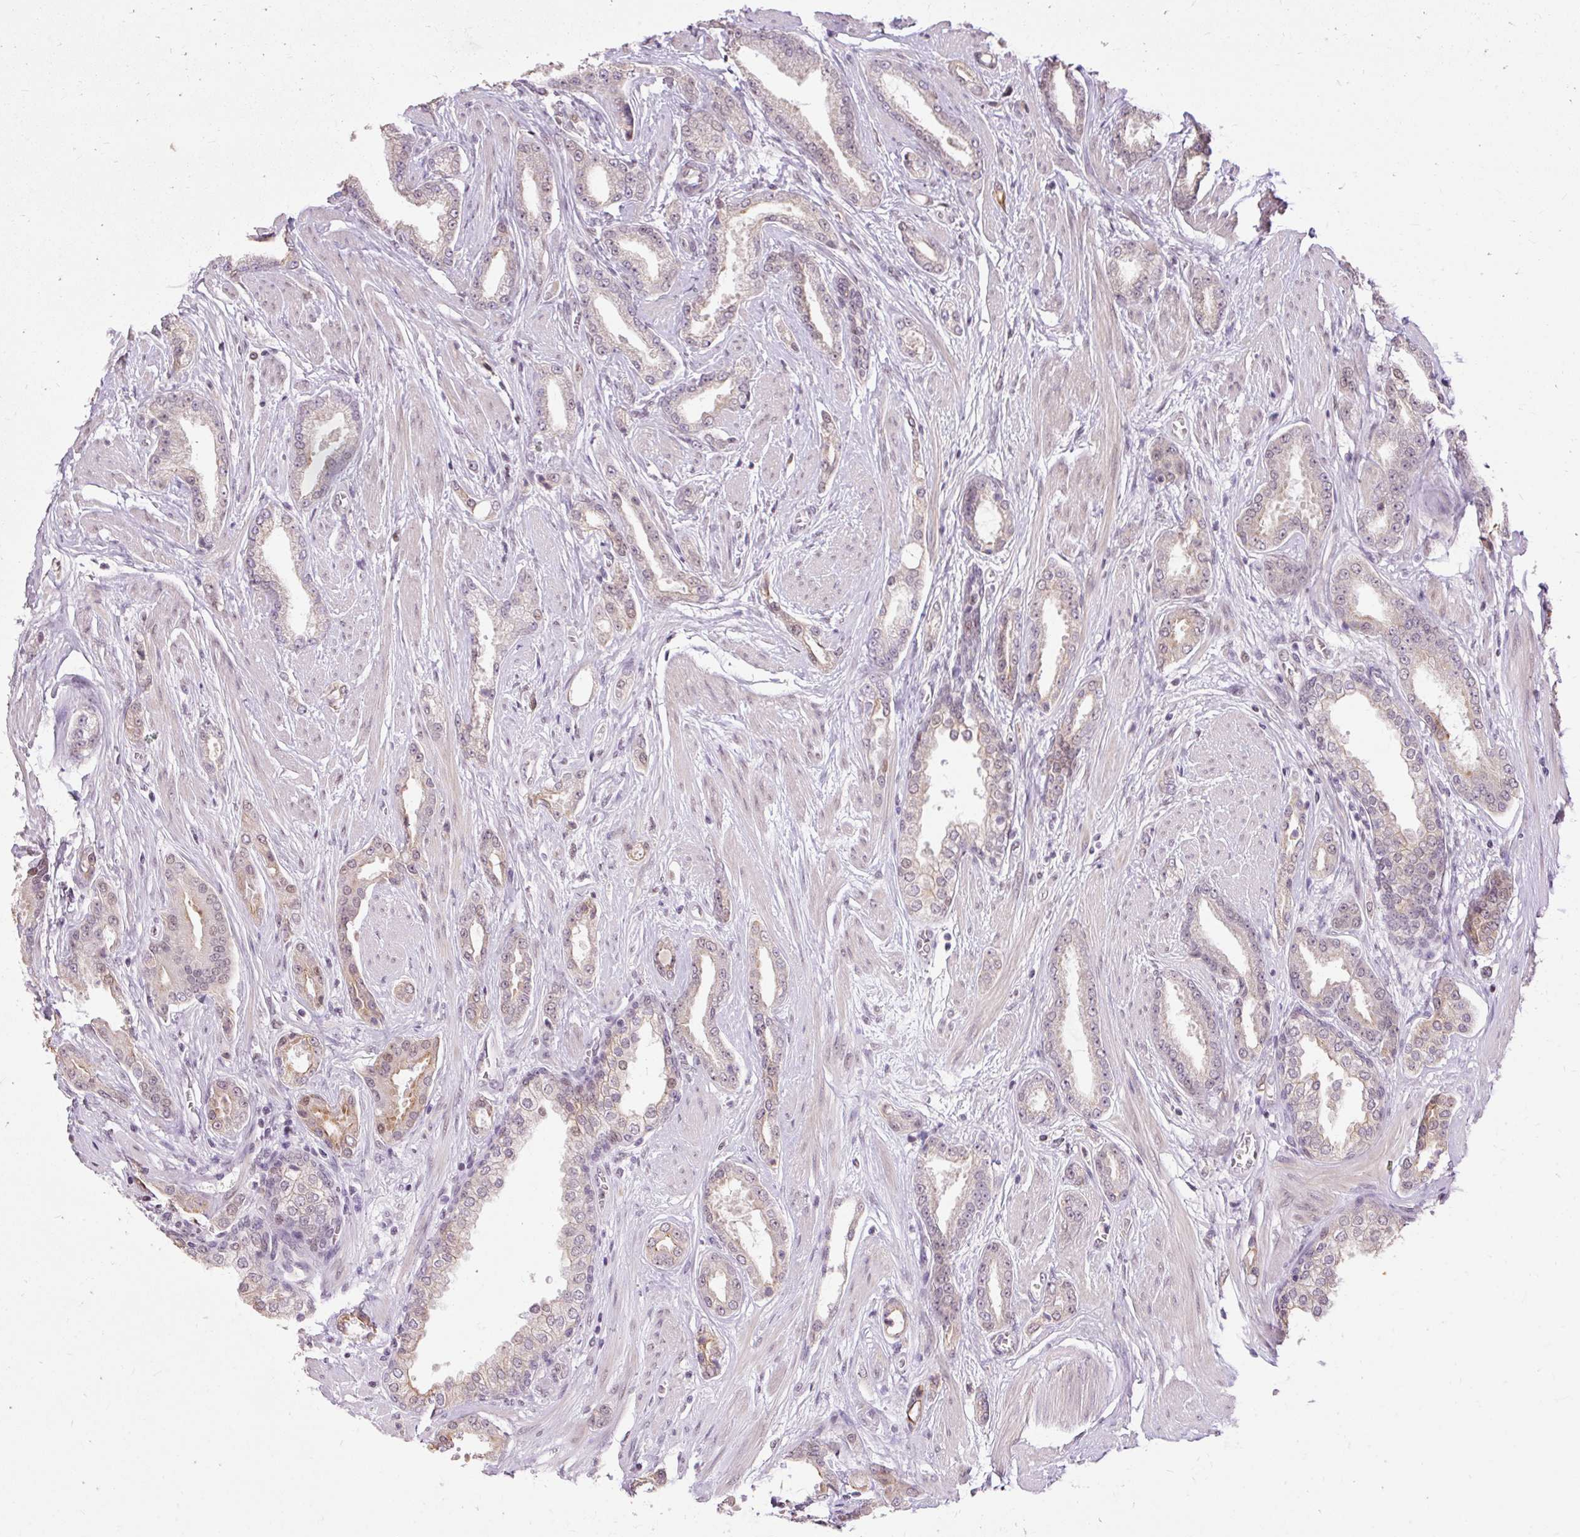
{"staining": {"intensity": "weak", "quantity": "25%-75%", "location": "cytoplasmic/membranous,nuclear"}, "tissue": "prostate cancer", "cell_type": "Tumor cells", "image_type": "cancer", "snomed": [{"axis": "morphology", "description": "Adenocarcinoma, Low grade"}, {"axis": "topography", "description": "Prostate"}], "caption": "IHC micrograph of neoplastic tissue: prostate cancer stained using IHC shows low levels of weak protein expression localized specifically in the cytoplasmic/membranous and nuclear of tumor cells, appearing as a cytoplasmic/membranous and nuclear brown color.", "gene": "NPIPB12", "patient": {"sex": "male", "age": 42}}